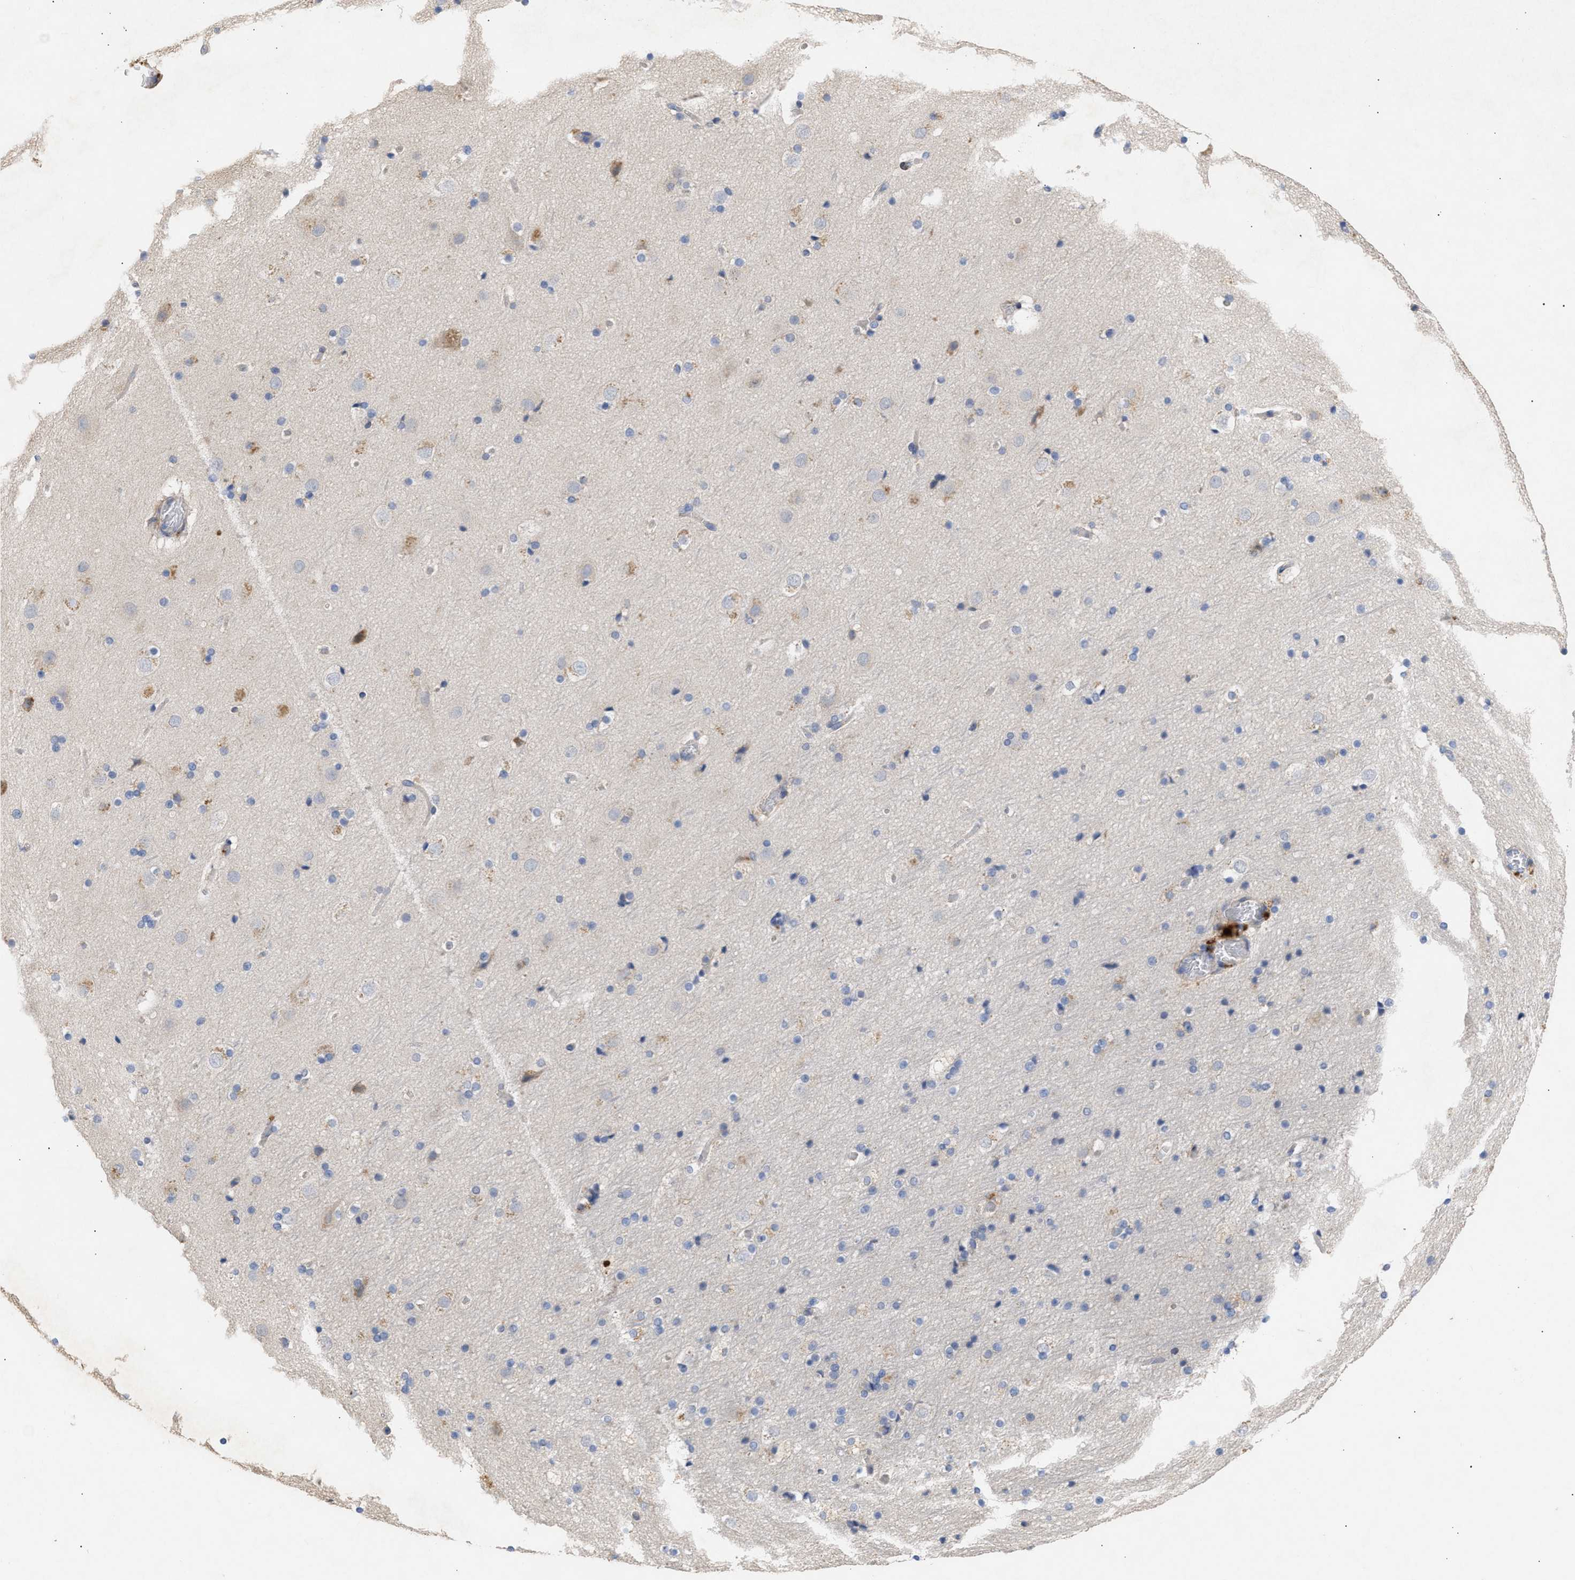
{"staining": {"intensity": "negative", "quantity": "none", "location": "none"}, "tissue": "cerebral cortex", "cell_type": "Endothelial cells", "image_type": "normal", "snomed": [{"axis": "morphology", "description": "Normal tissue, NOS"}, {"axis": "topography", "description": "Cerebral cortex"}], "caption": "Immunohistochemical staining of benign human cerebral cortex demonstrates no significant positivity in endothelial cells. (IHC, brightfield microscopy, high magnification).", "gene": "SELENOM", "patient": {"sex": "male", "age": 57}}